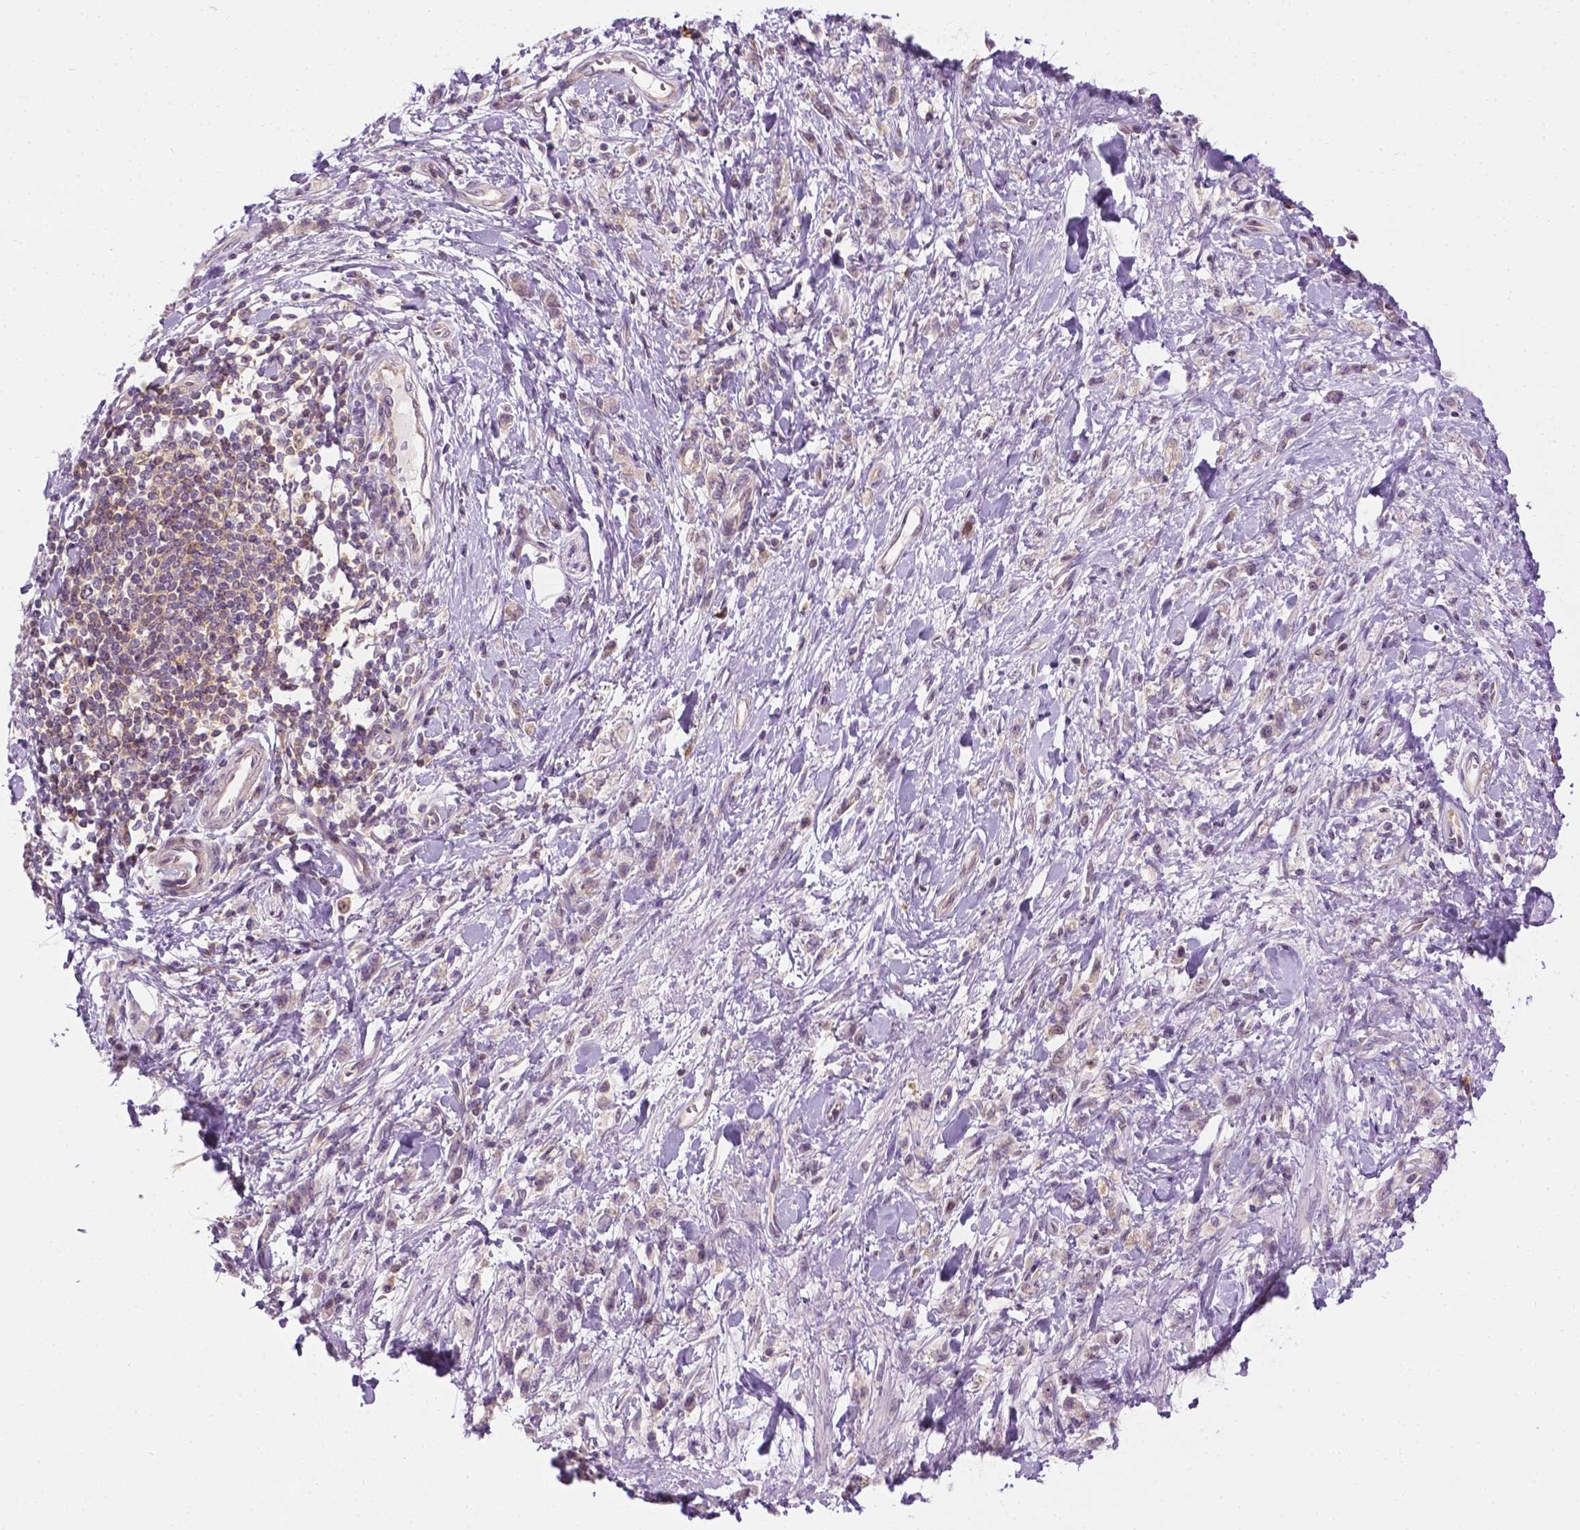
{"staining": {"intensity": "negative", "quantity": "none", "location": "none"}, "tissue": "stomach cancer", "cell_type": "Tumor cells", "image_type": "cancer", "snomed": [{"axis": "morphology", "description": "Adenocarcinoma, NOS"}, {"axis": "topography", "description": "Stomach"}], "caption": "A histopathology image of stomach cancer stained for a protein reveals no brown staining in tumor cells.", "gene": "DENND4A", "patient": {"sex": "male", "age": 77}}